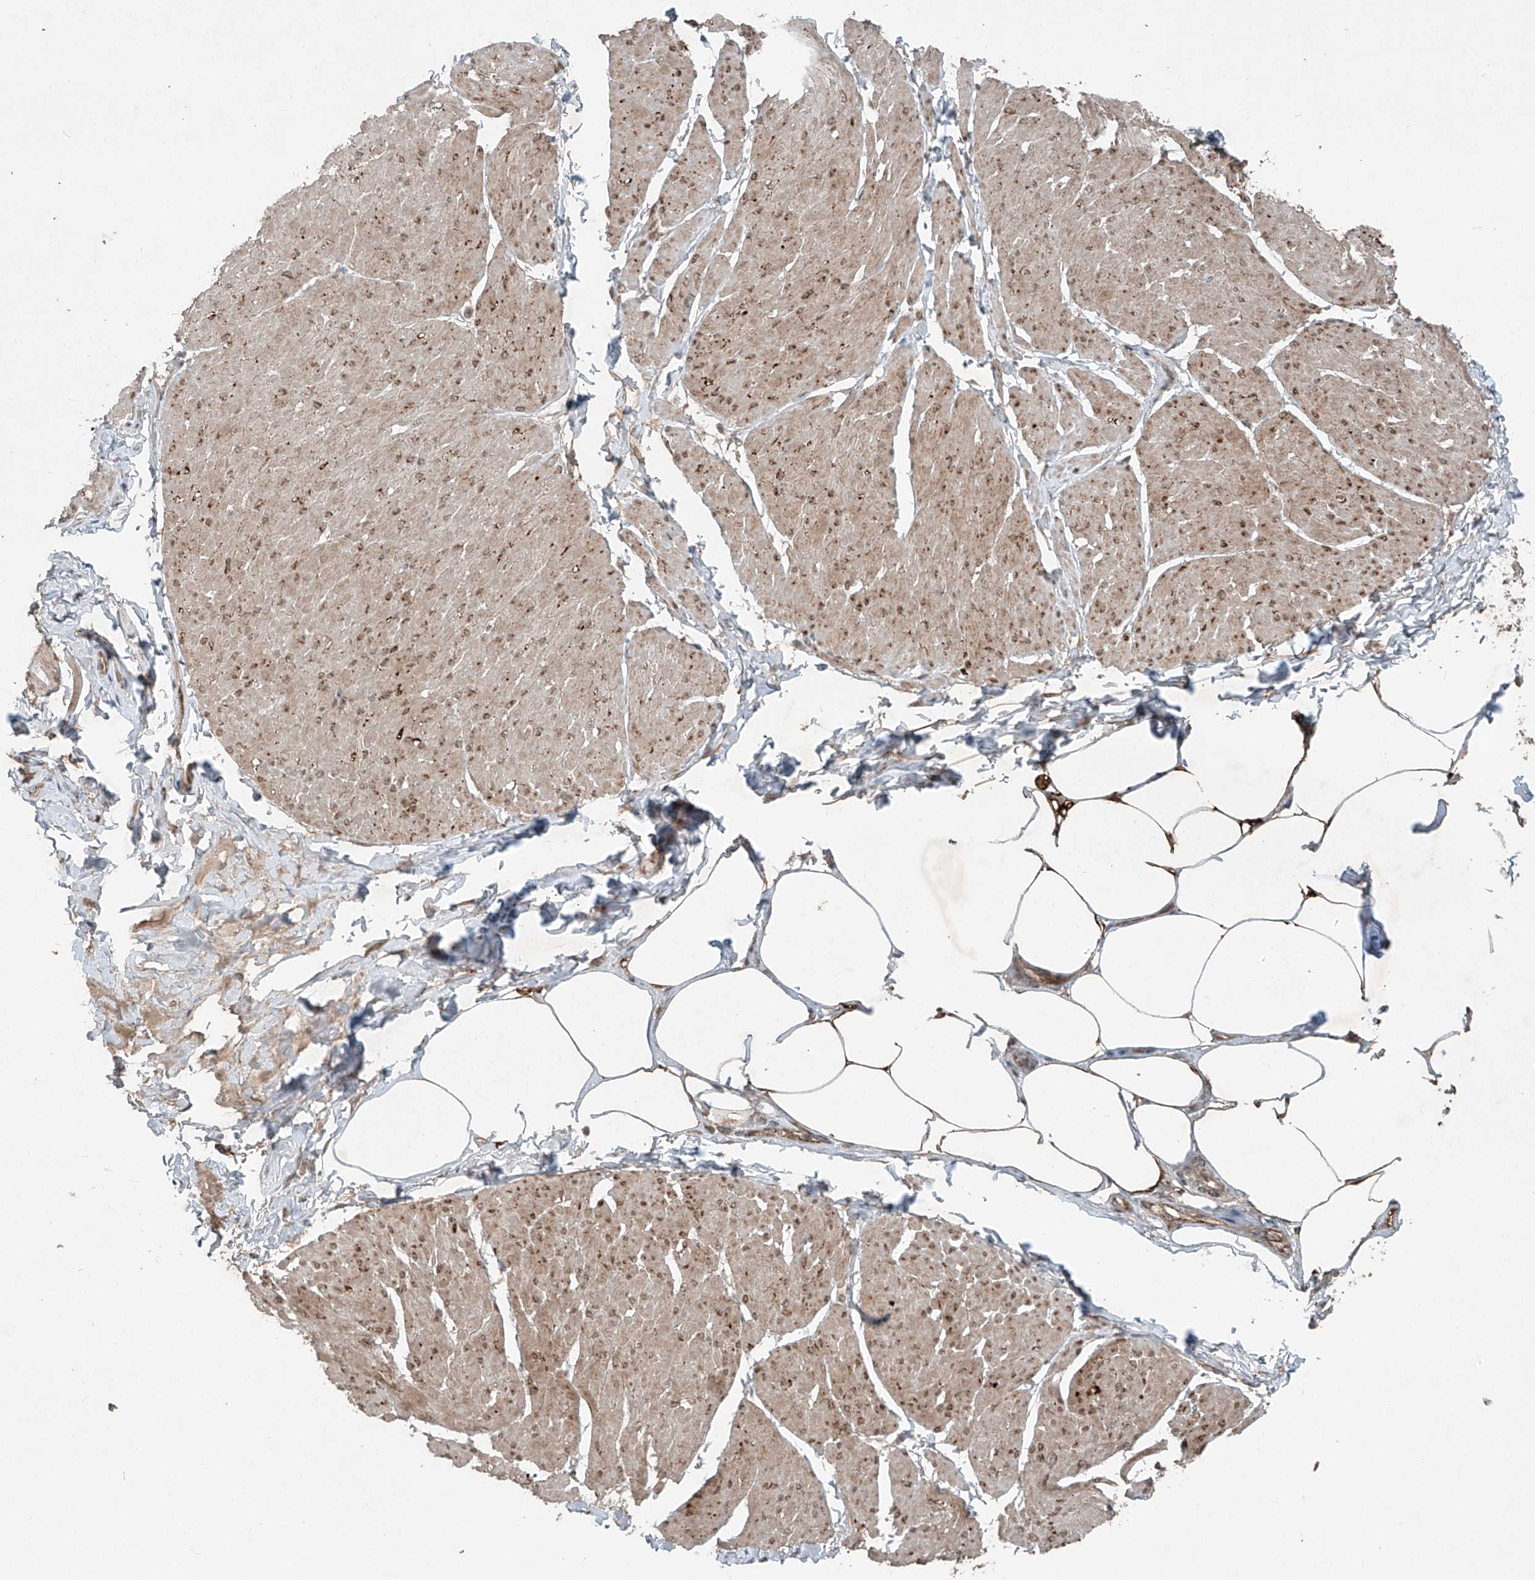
{"staining": {"intensity": "moderate", "quantity": ">75%", "location": "cytoplasmic/membranous"}, "tissue": "smooth muscle", "cell_type": "Smooth muscle cells", "image_type": "normal", "snomed": [{"axis": "morphology", "description": "Urothelial carcinoma, High grade"}, {"axis": "topography", "description": "Urinary bladder"}], "caption": "IHC photomicrograph of benign human smooth muscle stained for a protein (brown), which displays medium levels of moderate cytoplasmic/membranous staining in approximately >75% of smooth muscle cells.", "gene": "ZNF620", "patient": {"sex": "male", "age": 46}}